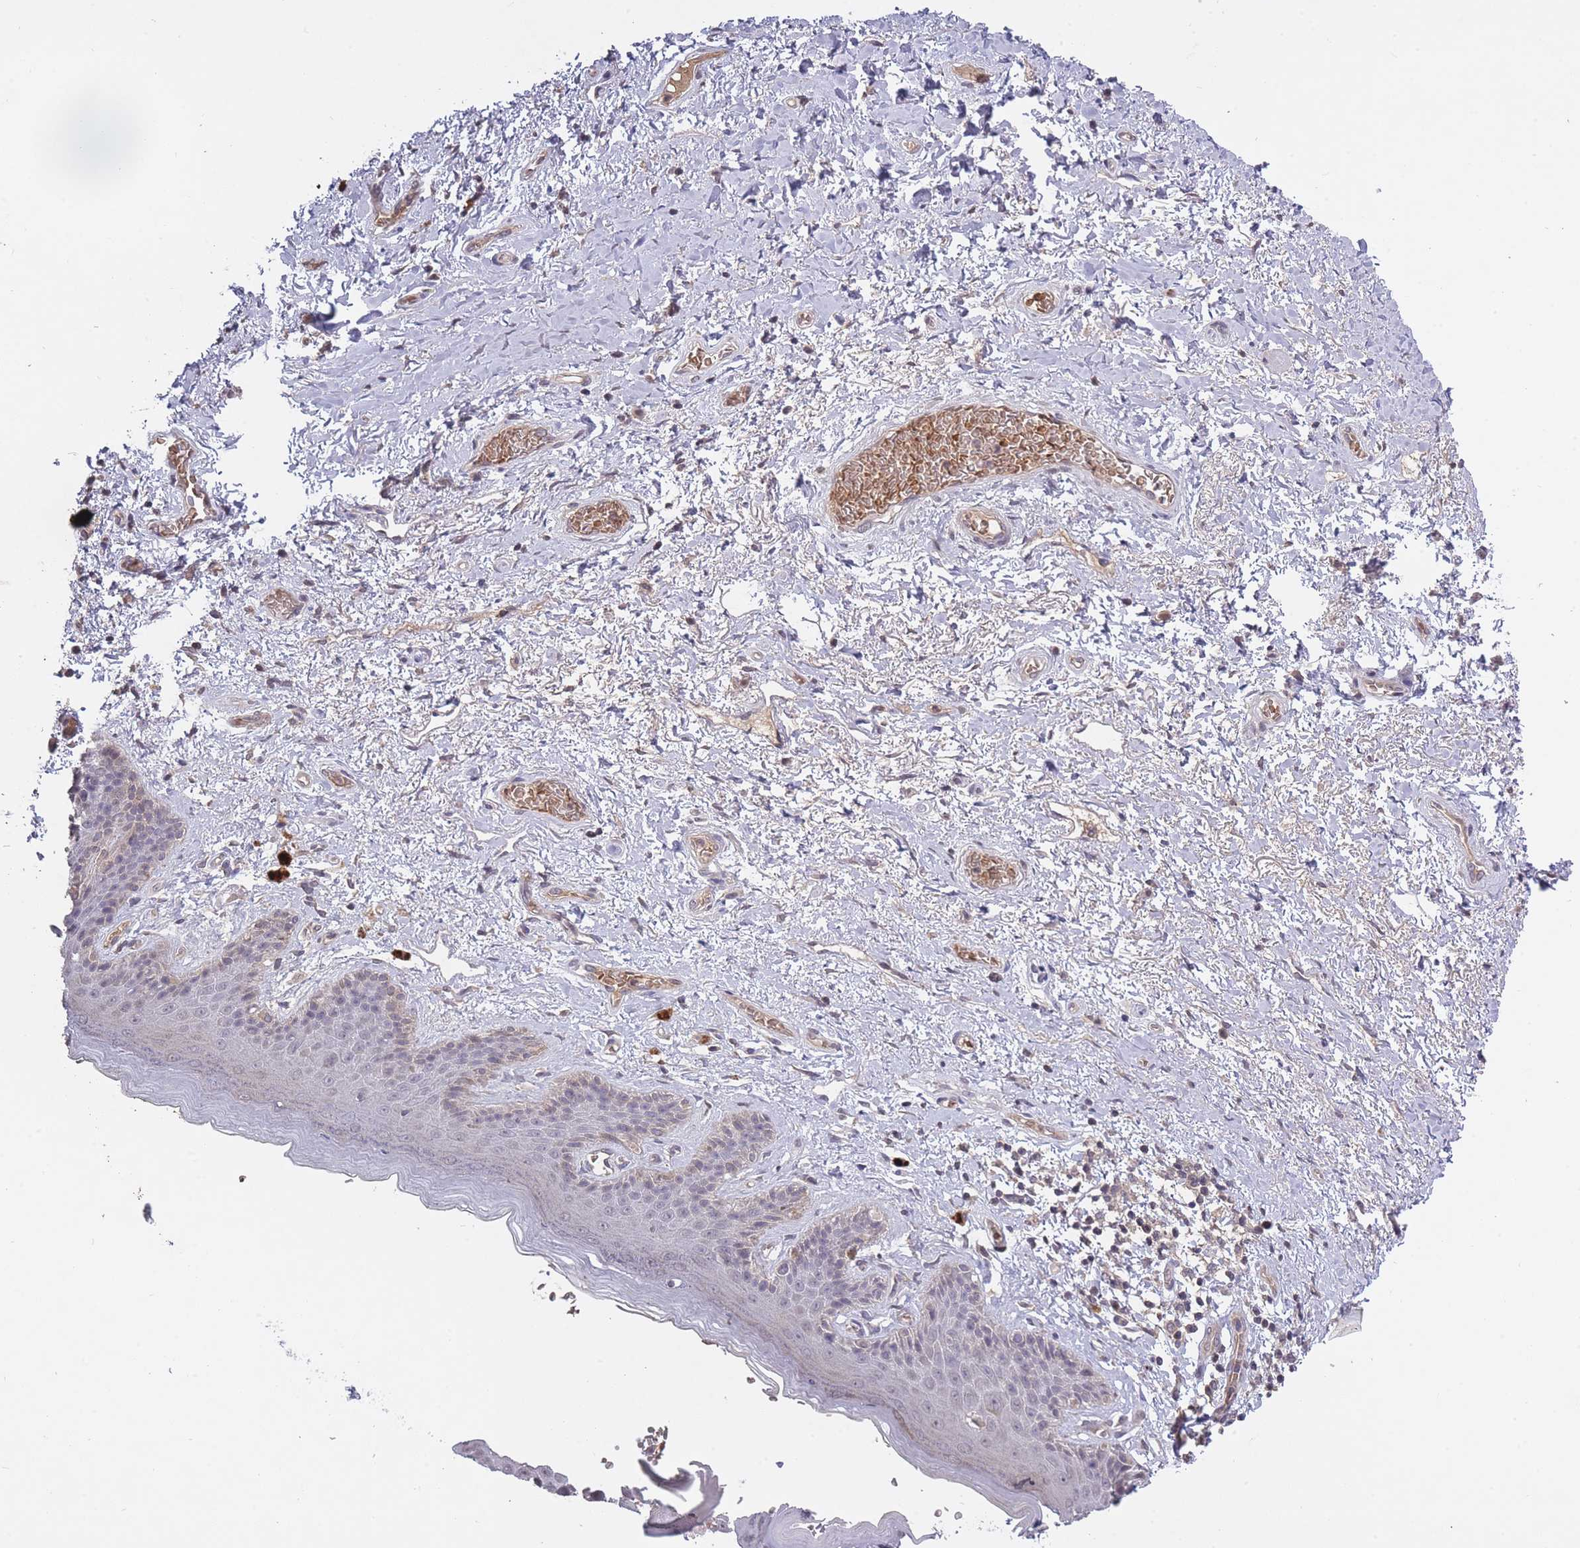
{"staining": {"intensity": "negative", "quantity": "none", "location": "none"}, "tissue": "skin", "cell_type": "Epidermal cells", "image_type": "normal", "snomed": [{"axis": "morphology", "description": "Normal tissue, NOS"}, {"axis": "topography", "description": "Anal"}], "caption": "Protein analysis of unremarkable skin reveals no significant staining in epidermal cells.", "gene": "ADCYAP1R1", "patient": {"sex": "female", "age": 46}}